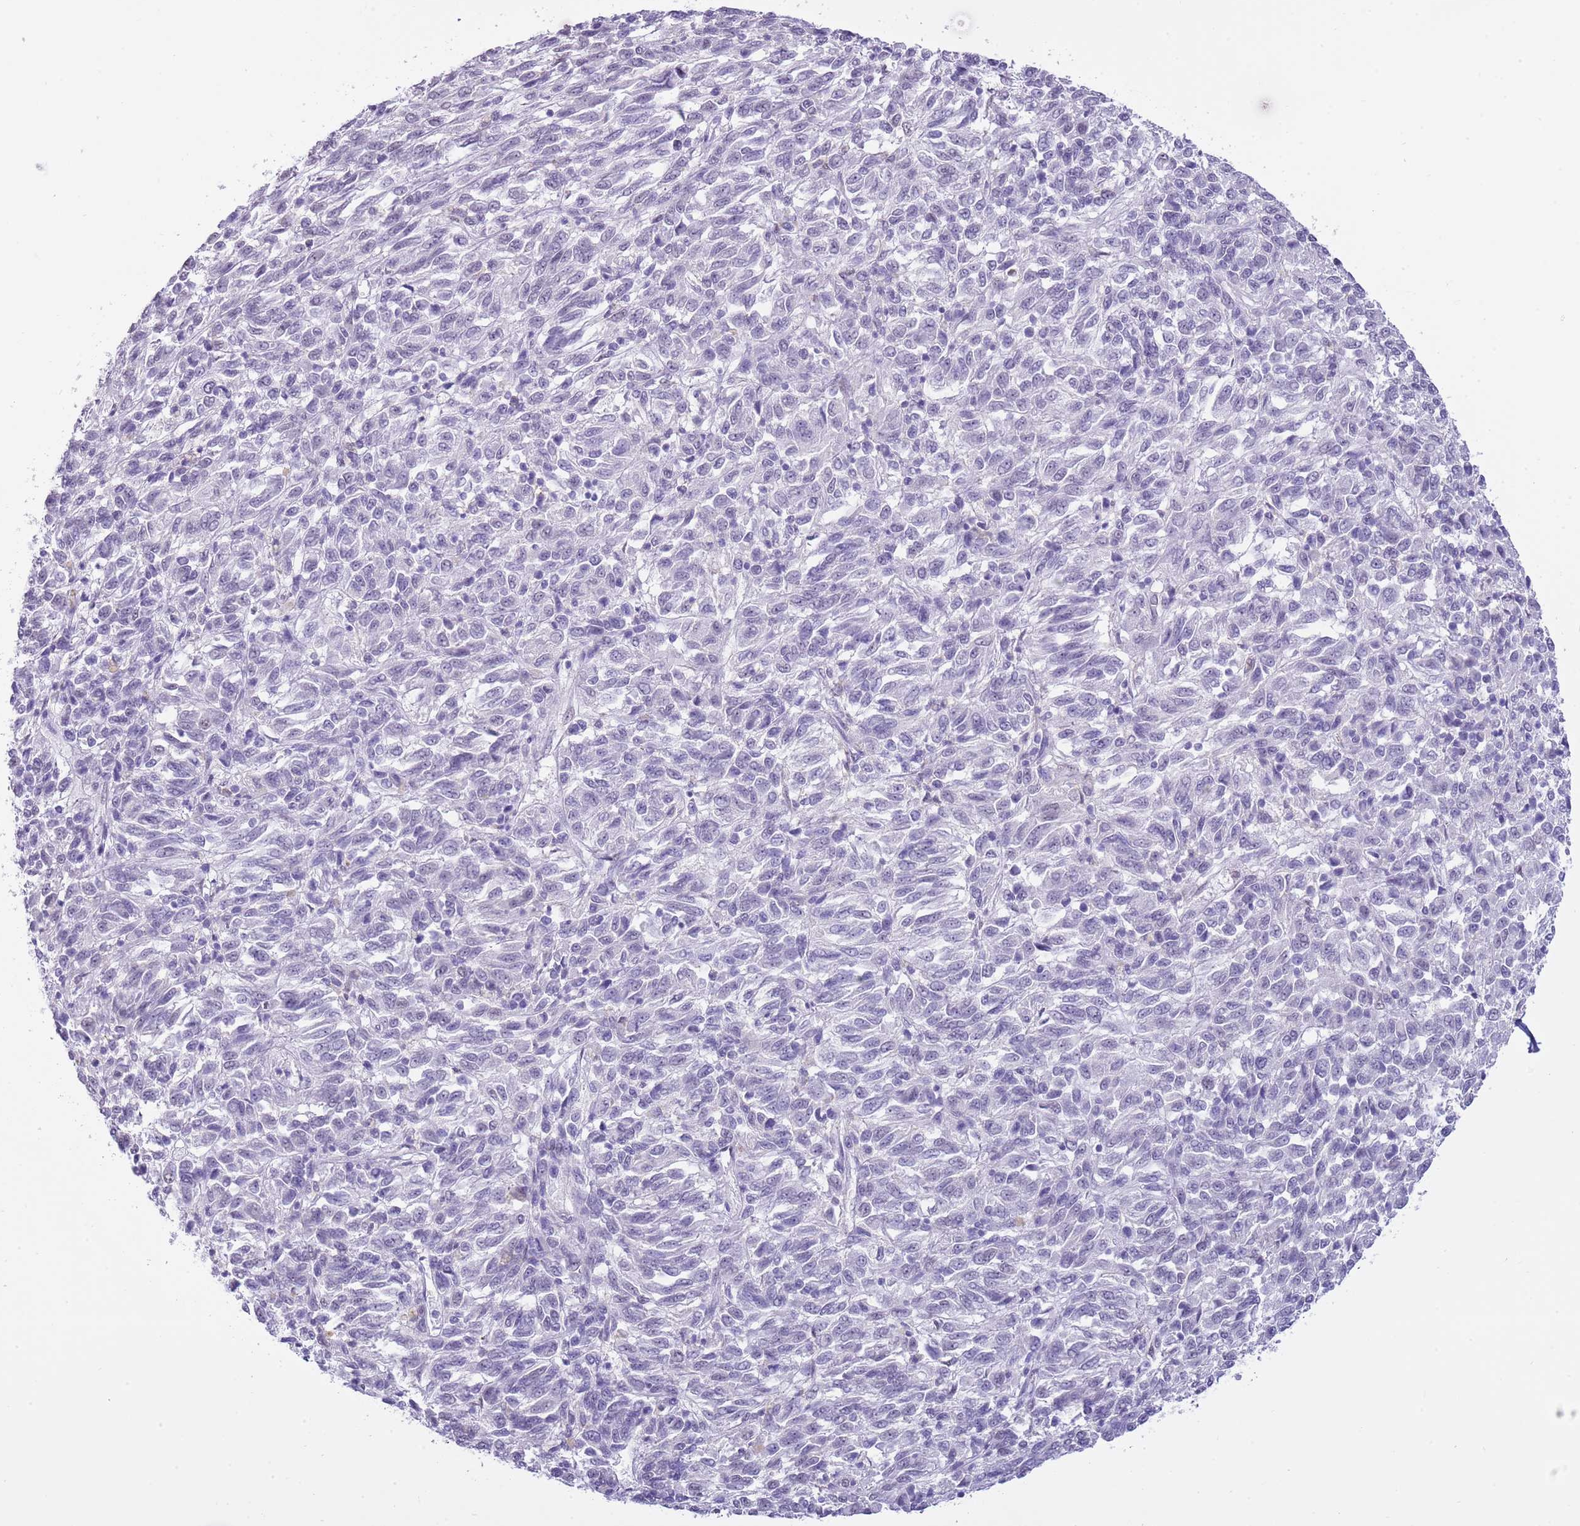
{"staining": {"intensity": "negative", "quantity": "none", "location": "none"}, "tissue": "melanoma", "cell_type": "Tumor cells", "image_type": "cancer", "snomed": [{"axis": "morphology", "description": "Malignant melanoma, Metastatic site"}, {"axis": "topography", "description": "Lung"}], "caption": "Micrograph shows no protein expression in tumor cells of malignant melanoma (metastatic site) tissue.", "gene": "PPP1R17", "patient": {"sex": "male", "age": 64}}